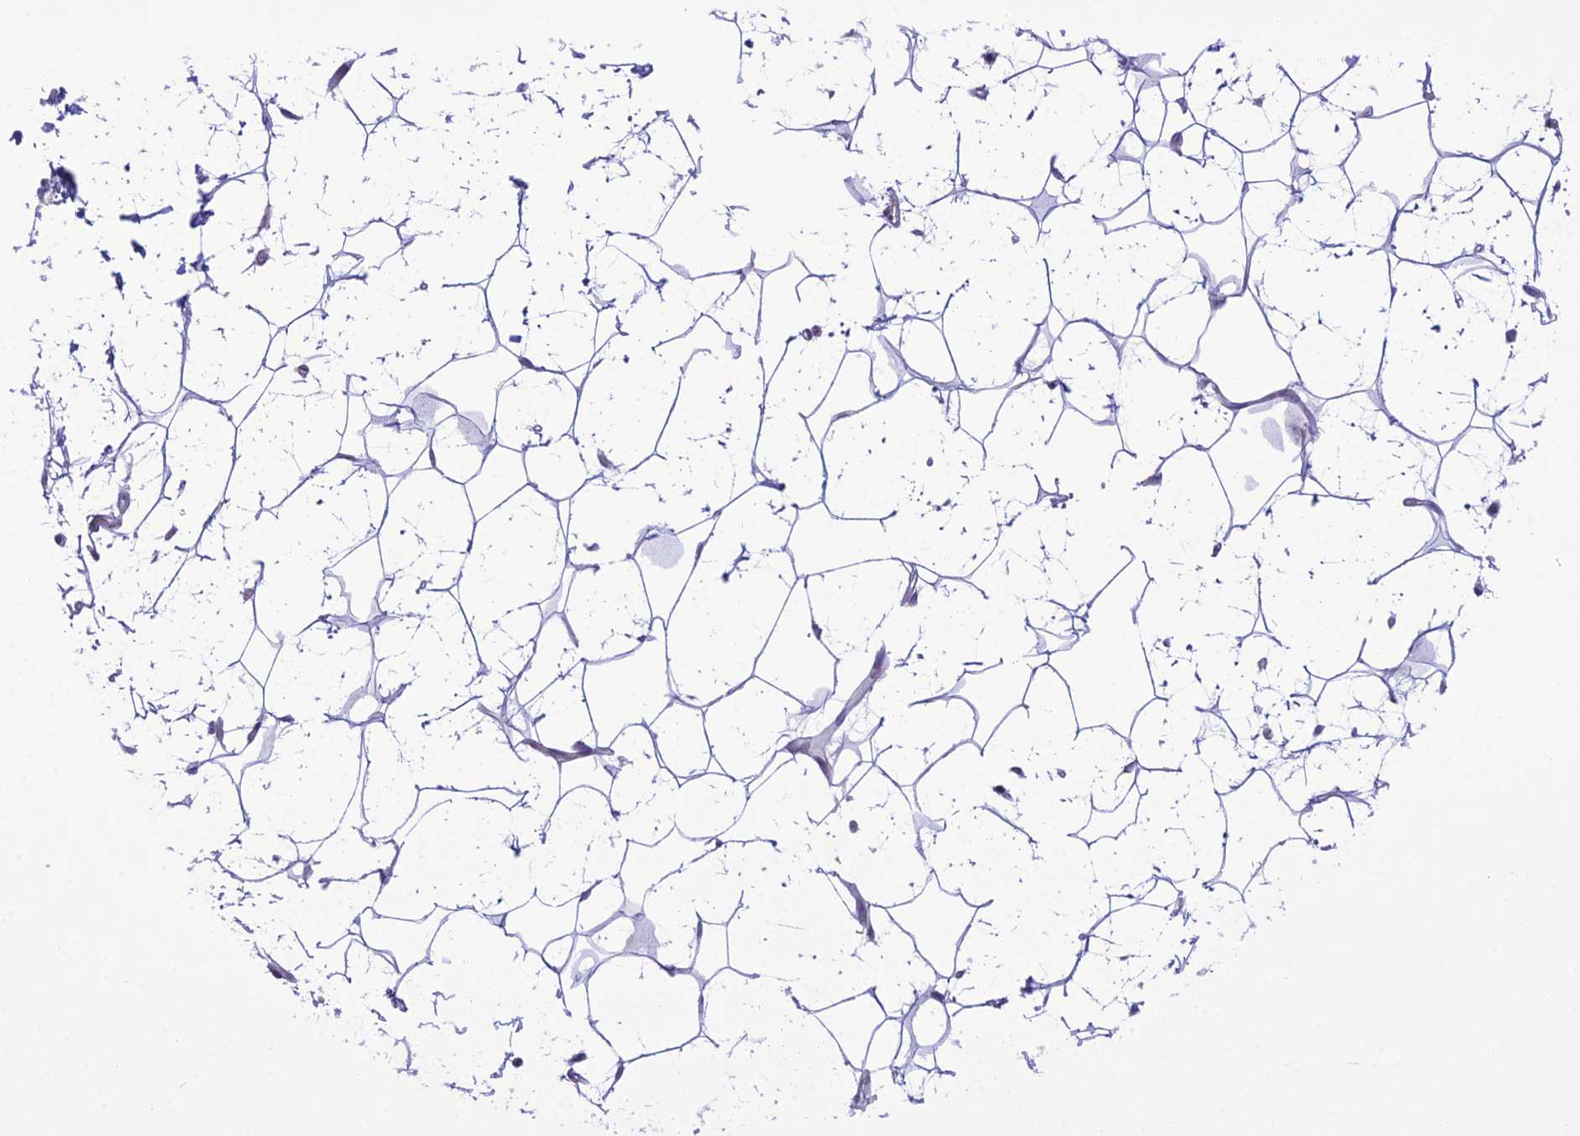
{"staining": {"intensity": "negative", "quantity": "none", "location": "none"}, "tissue": "adipose tissue", "cell_type": "Adipocytes", "image_type": "normal", "snomed": [{"axis": "morphology", "description": "Normal tissue, NOS"}, {"axis": "topography", "description": "Breast"}], "caption": "Immunohistochemistry image of benign adipose tissue: adipose tissue stained with DAB shows no significant protein staining in adipocytes.", "gene": "RPS26", "patient": {"sex": "female", "age": 26}}